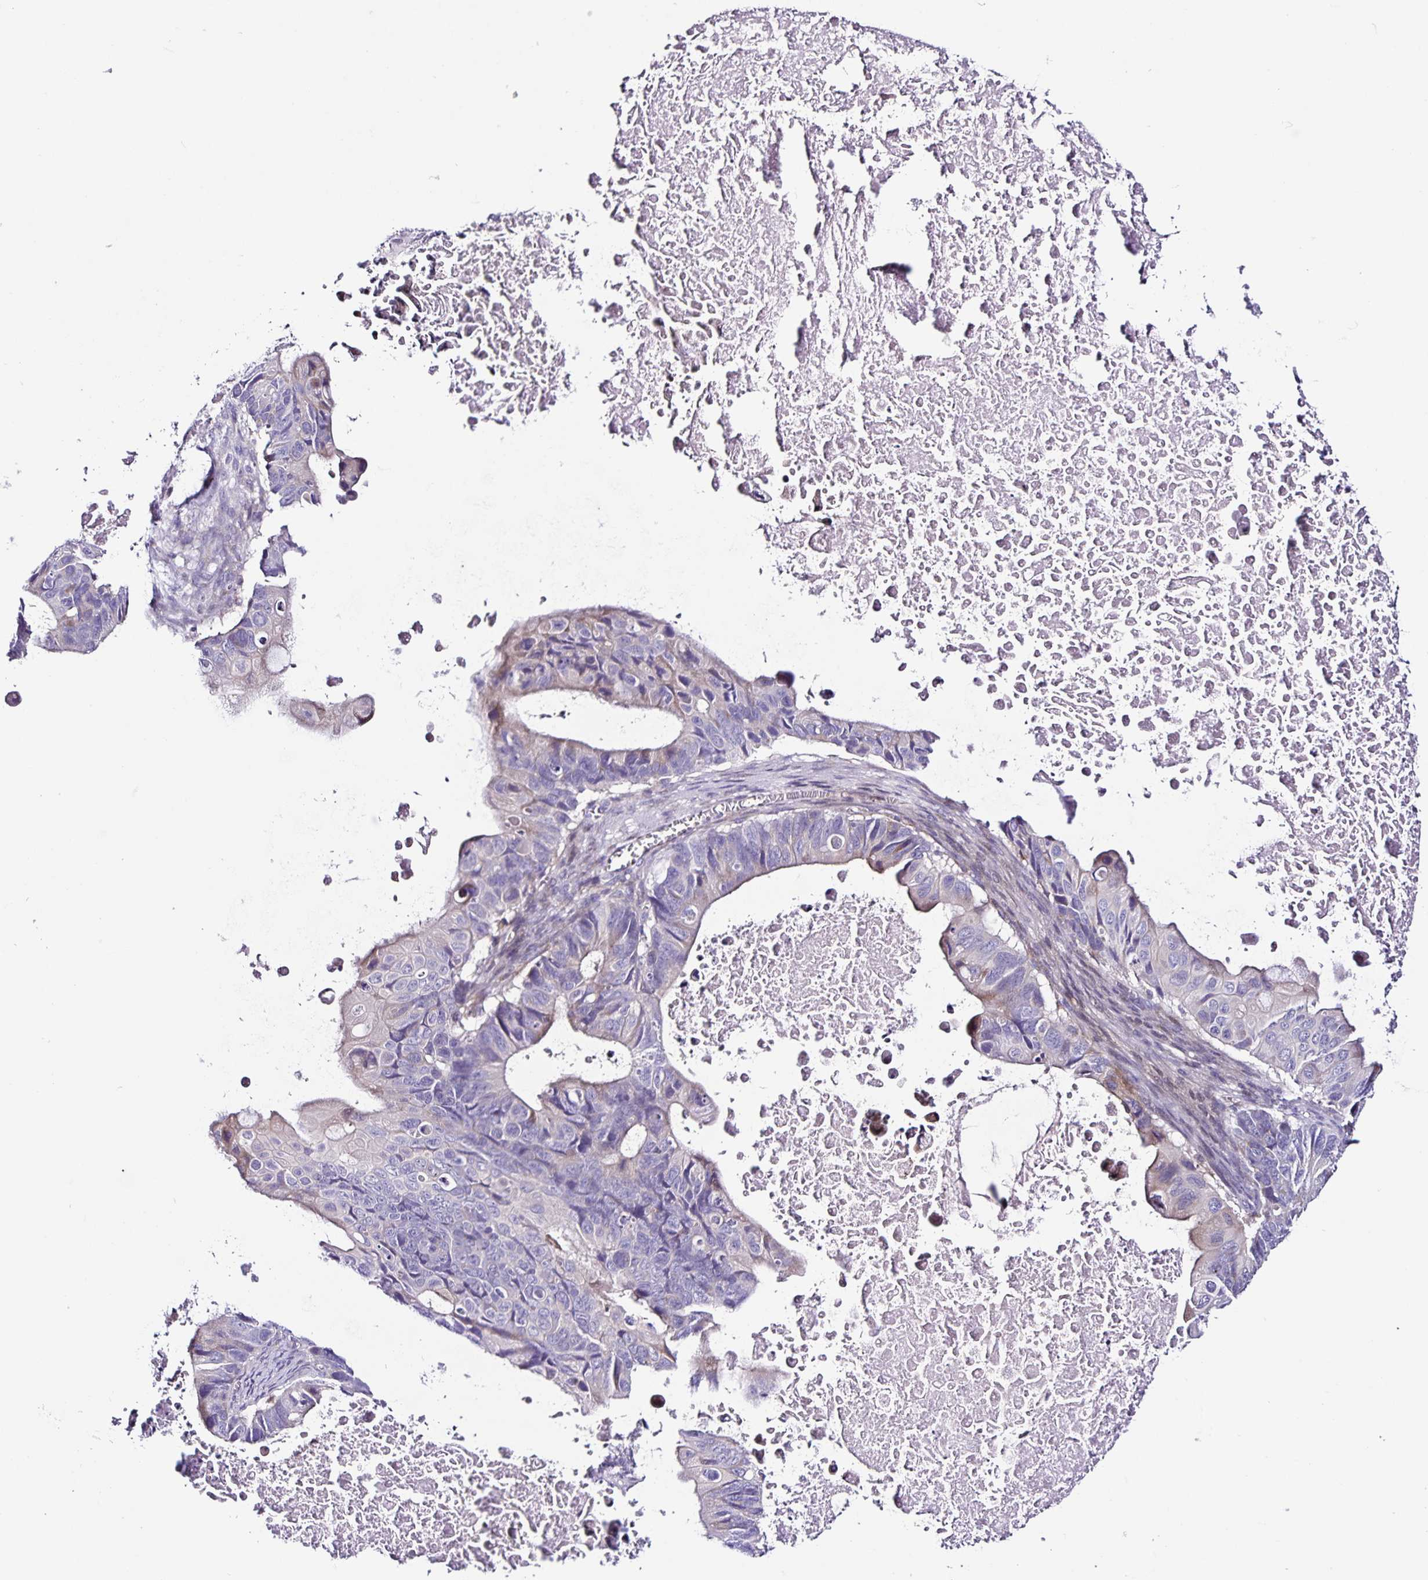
{"staining": {"intensity": "negative", "quantity": "none", "location": "none"}, "tissue": "ovarian cancer", "cell_type": "Tumor cells", "image_type": "cancer", "snomed": [{"axis": "morphology", "description": "Cystadenocarcinoma, mucinous, NOS"}, {"axis": "topography", "description": "Ovary"}], "caption": "An IHC micrograph of ovarian cancer is shown. There is no staining in tumor cells of ovarian cancer. (DAB immunohistochemistry, high magnification).", "gene": "RNFT2", "patient": {"sex": "female", "age": 64}}